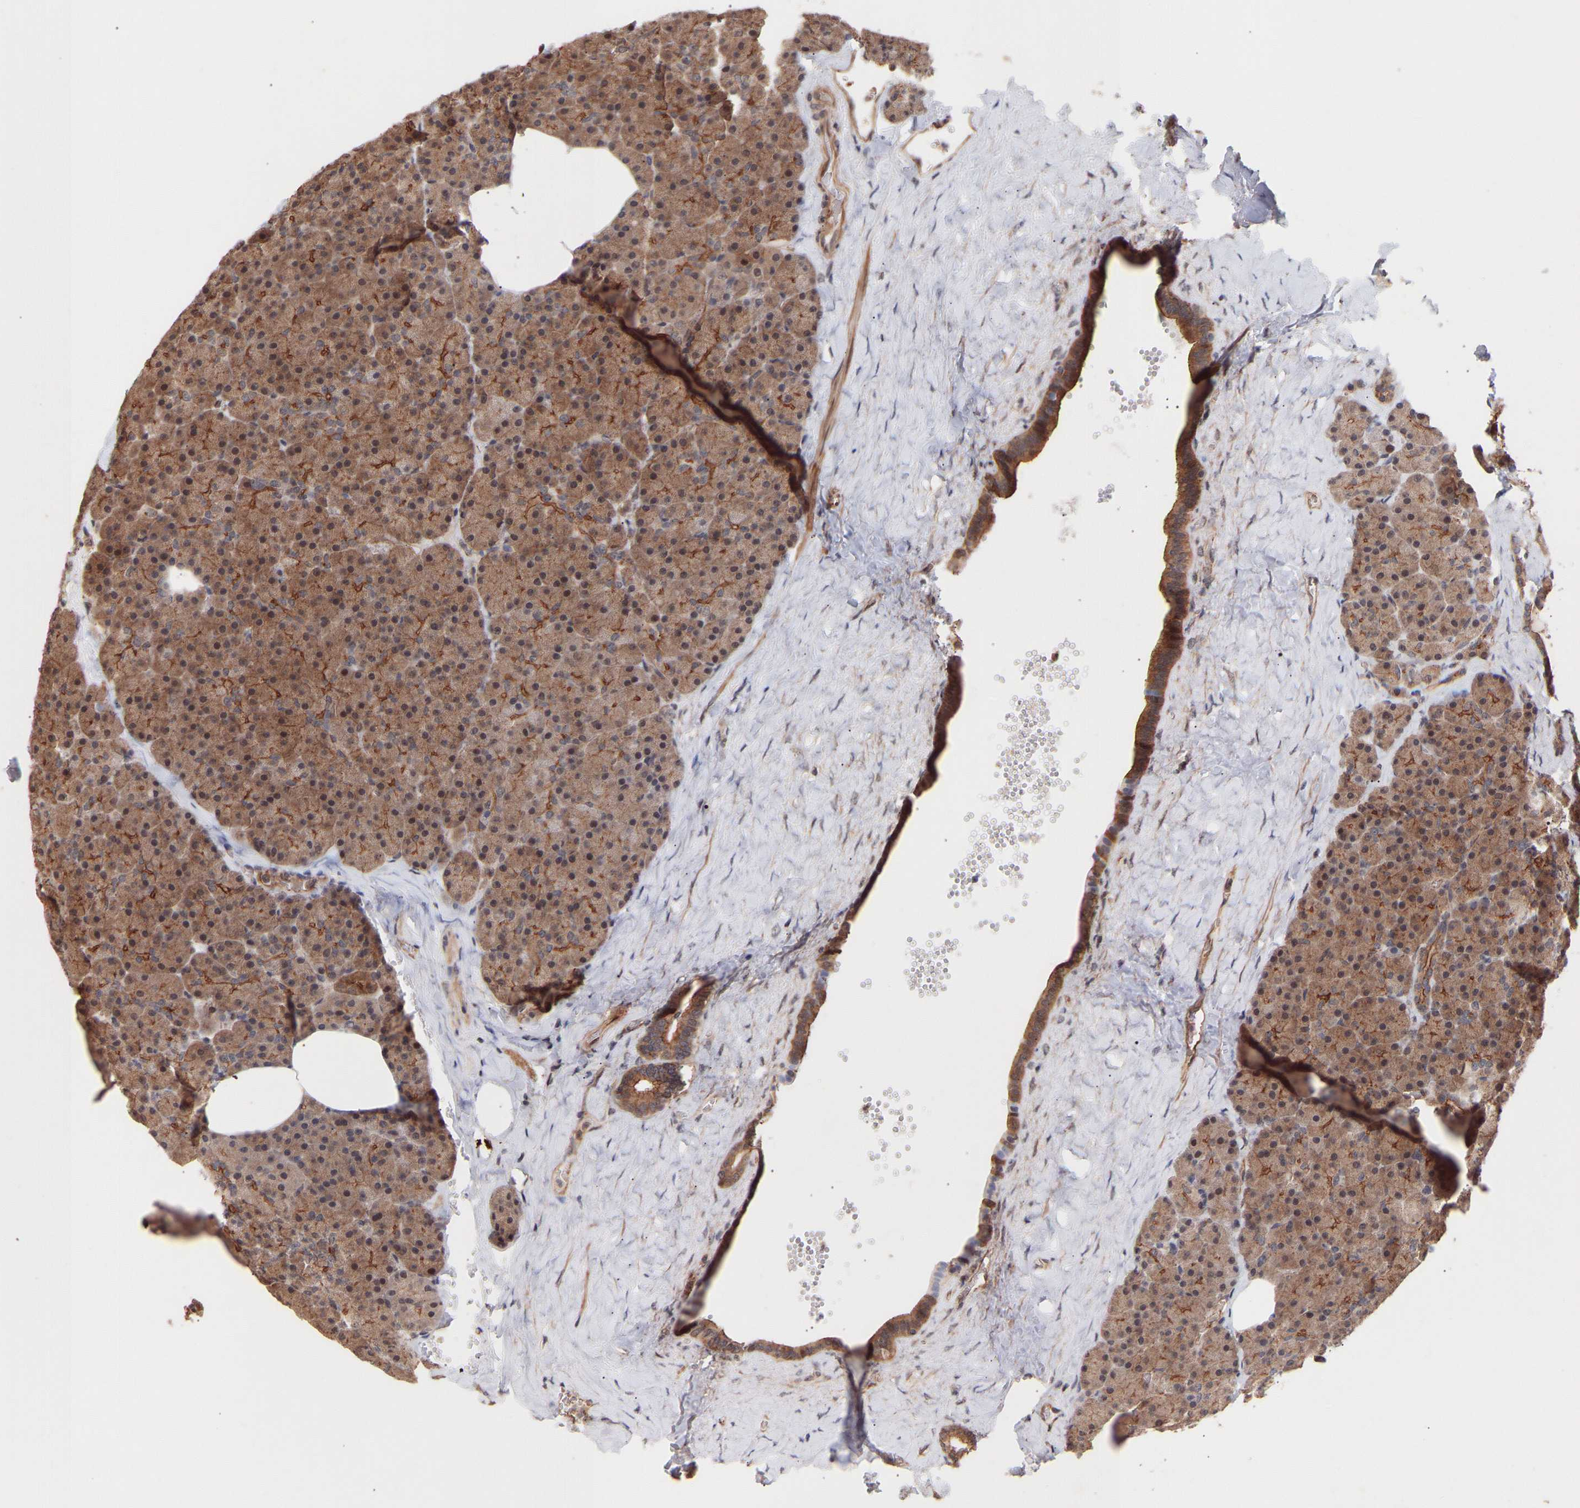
{"staining": {"intensity": "moderate", "quantity": ">75%", "location": "cytoplasmic/membranous"}, "tissue": "pancreas", "cell_type": "Exocrine glandular cells", "image_type": "normal", "snomed": [{"axis": "morphology", "description": "Normal tissue, NOS"}, {"axis": "morphology", "description": "Carcinoid, malignant, NOS"}, {"axis": "topography", "description": "Pancreas"}], "caption": "Moderate cytoplasmic/membranous expression for a protein is present in approximately >75% of exocrine glandular cells of normal pancreas using IHC.", "gene": "PDLIM5", "patient": {"sex": "female", "age": 35}}